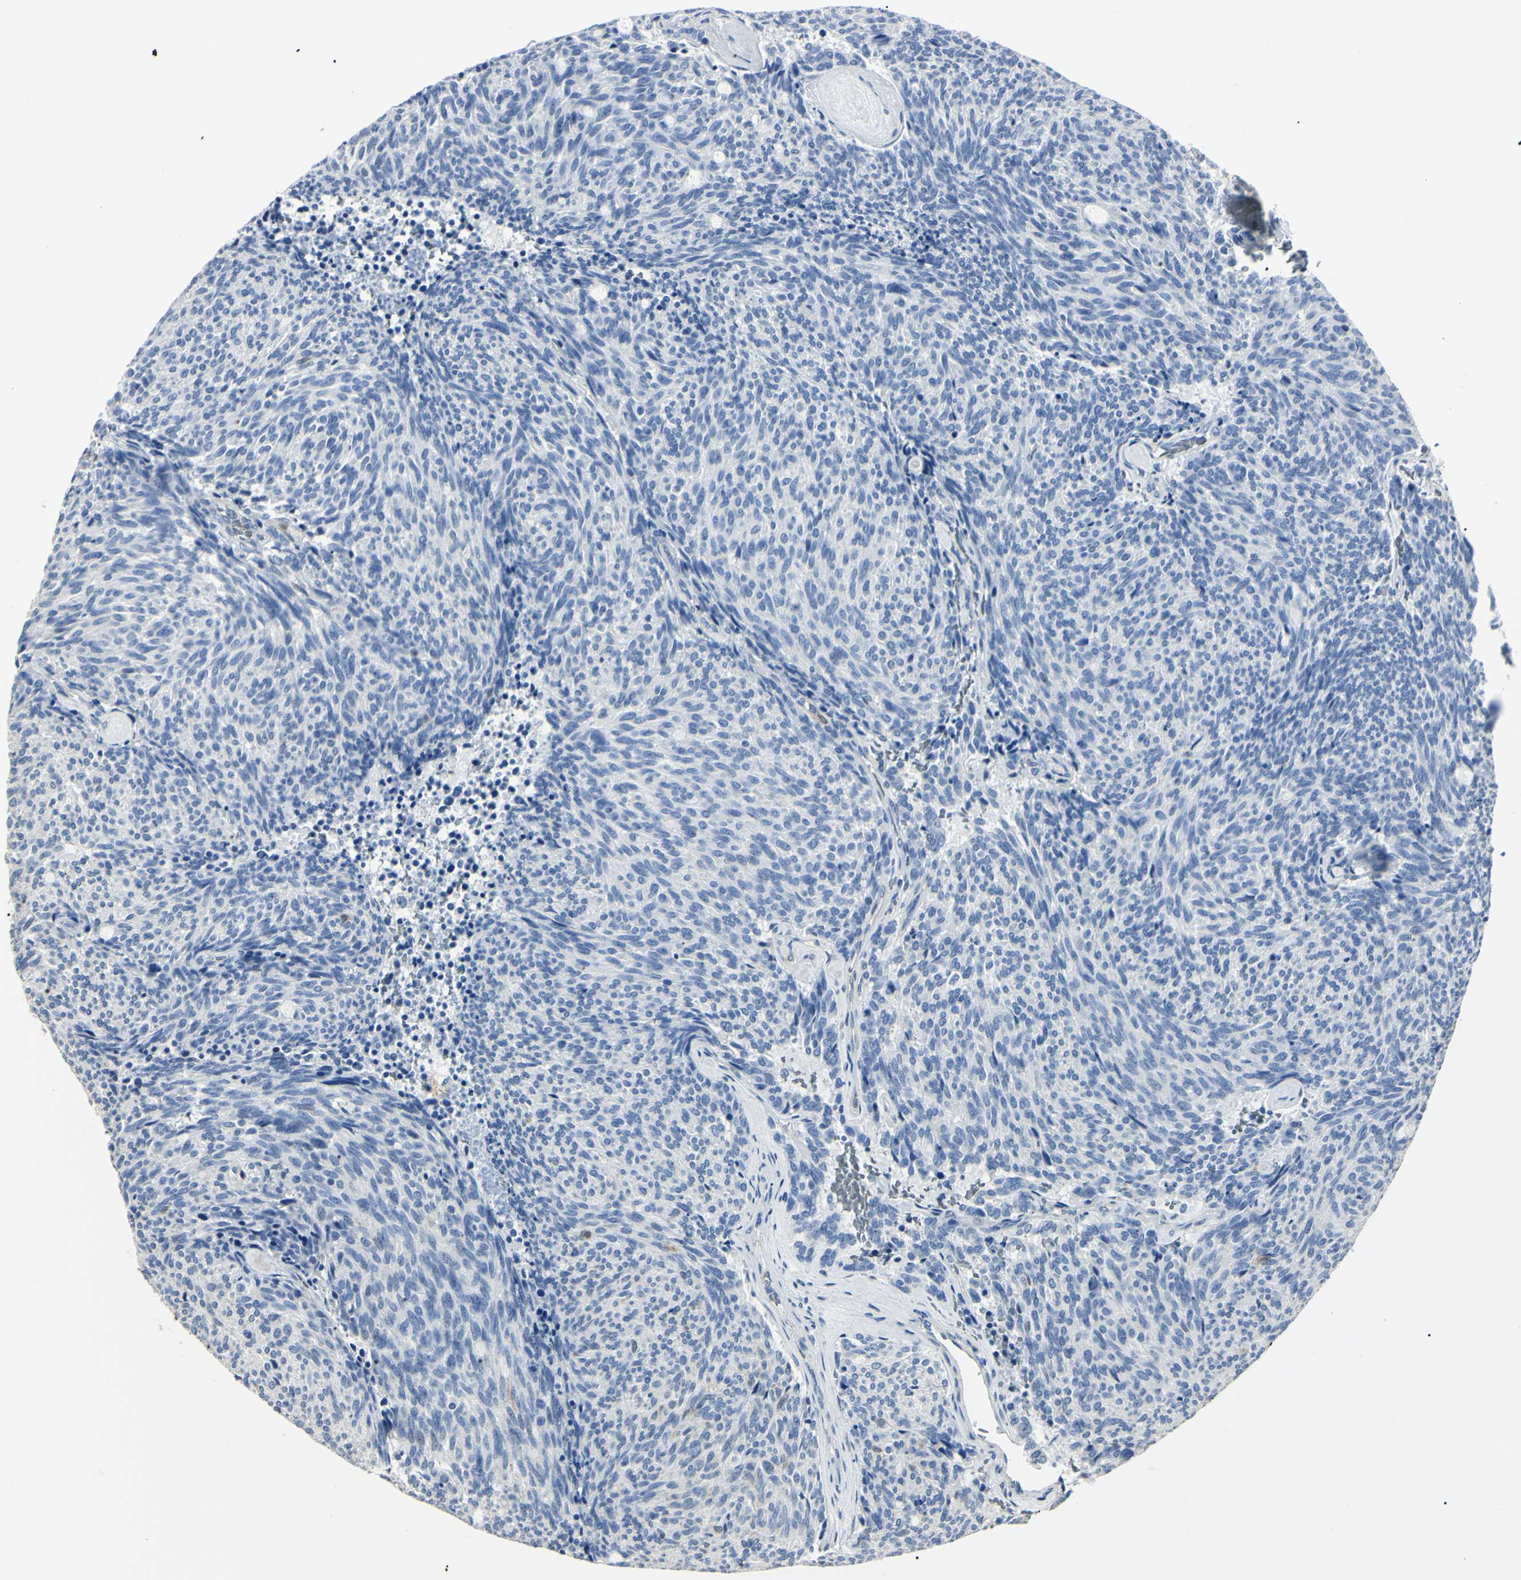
{"staining": {"intensity": "weak", "quantity": "<25%", "location": "cytoplasmic/membranous"}, "tissue": "carcinoid", "cell_type": "Tumor cells", "image_type": "cancer", "snomed": [{"axis": "morphology", "description": "Carcinoid, malignant, NOS"}, {"axis": "topography", "description": "Pancreas"}], "caption": "Tumor cells are negative for protein expression in human carcinoid. Nuclei are stained in blue.", "gene": "AKR1C3", "patient": {"sex": "female", "age": 54}}